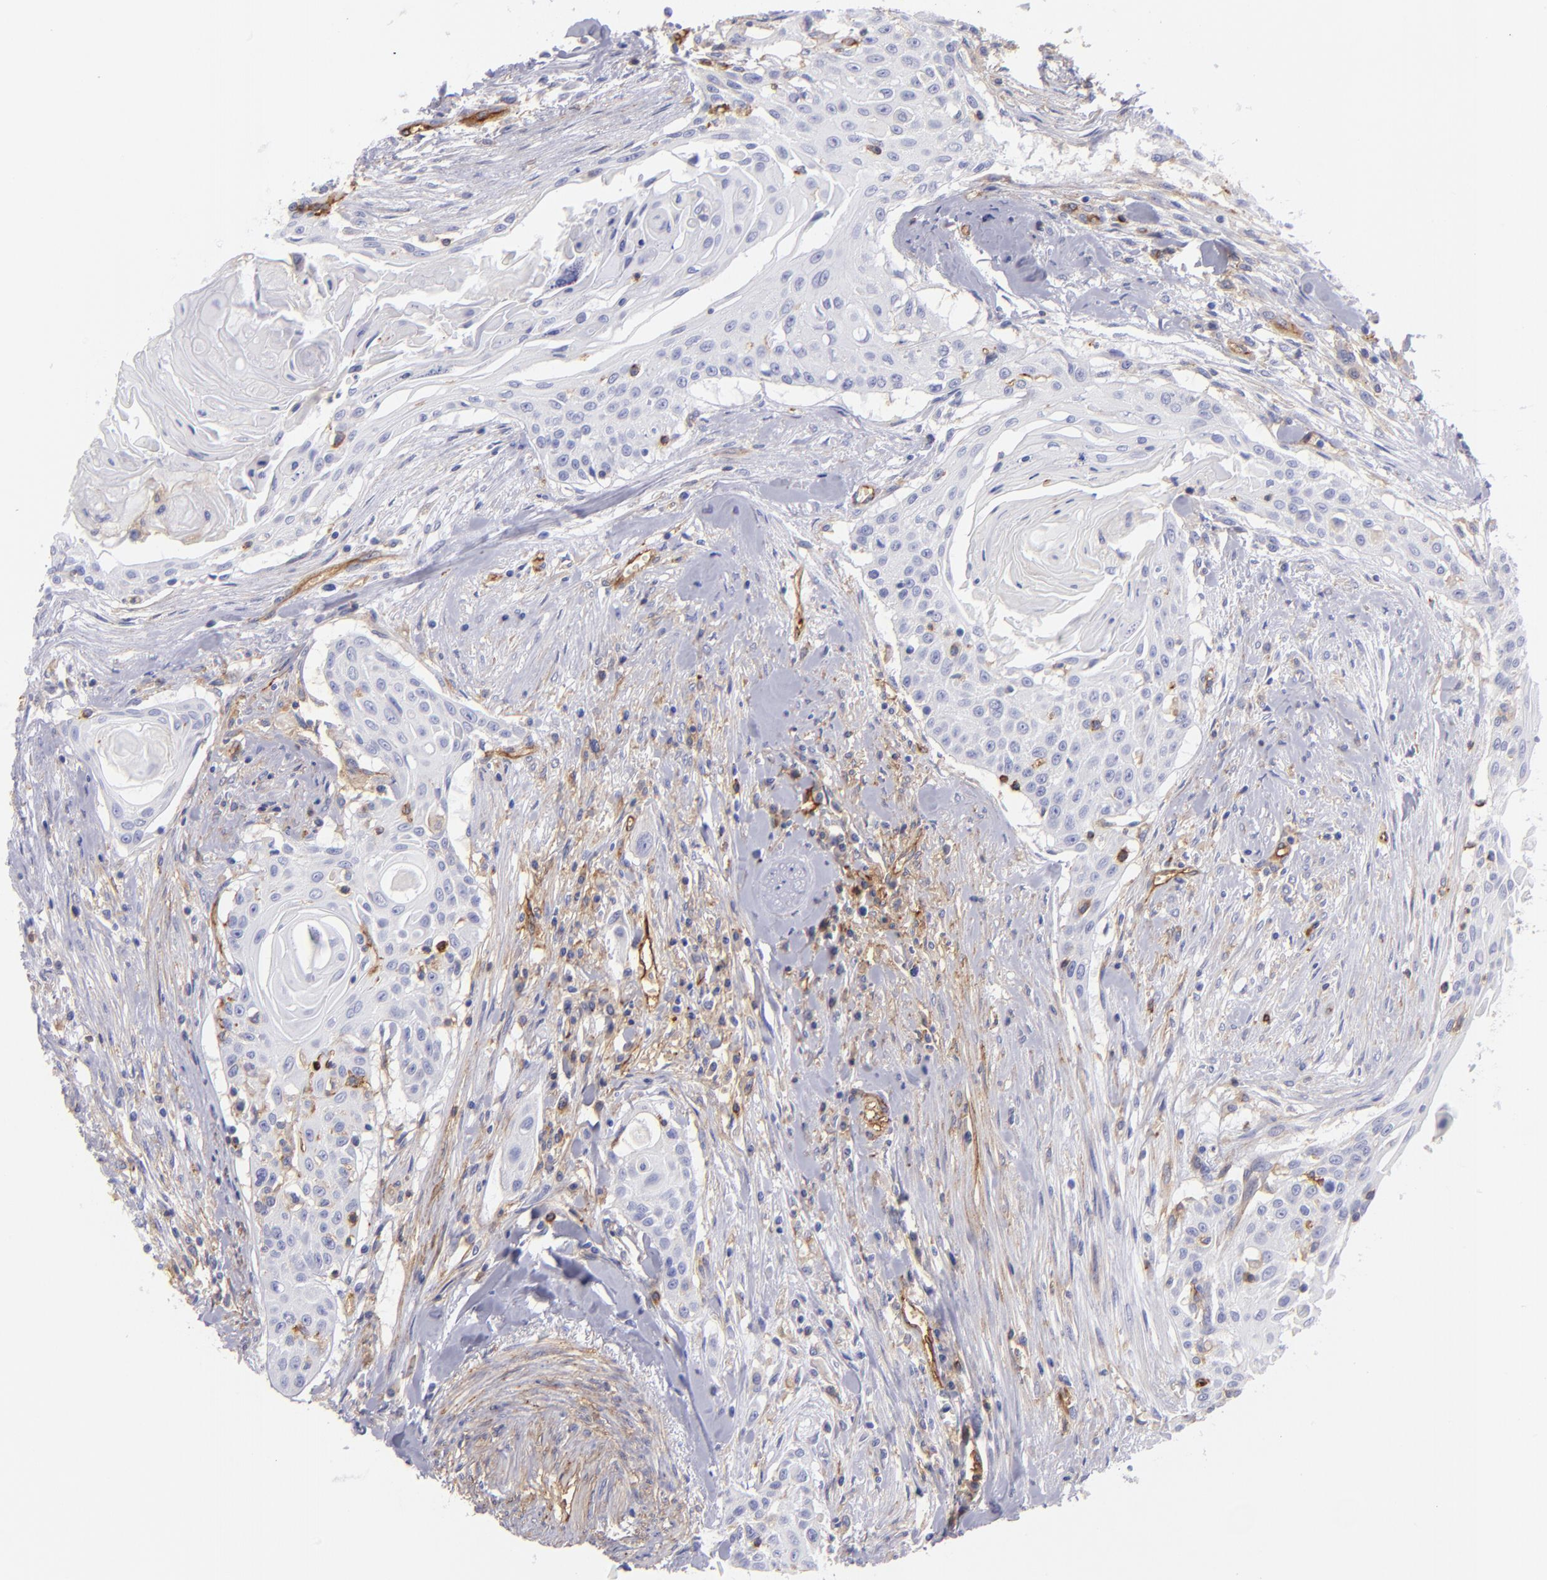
{"staining": {"intensity": "negative", "quantity": "none", "location": "none"}, "tissue": "head and neck cancer", "cell_type": "Tumor cells", "image_type": "cancer", "snomed": [{"axis": "morphology", "description": "Squamous cell carcinoma, NOS"}, {"axis": "morphology", "description": "Squamous cell carcinoma, metastatic, NOS"}, {"axis": "topography", "description": "Lymph node"}, {"axis": "topography", "description": "Salivary gland"}, {"axis": "topography", "description": "Head-Neck"}], "caption": "Micrograph shows no significant protein positivity in tumor cells of head and neck metastatic squamous cell carcinoma.", "gene": "ENTPD1", "patient": {"sex": "female", "age": 74}}